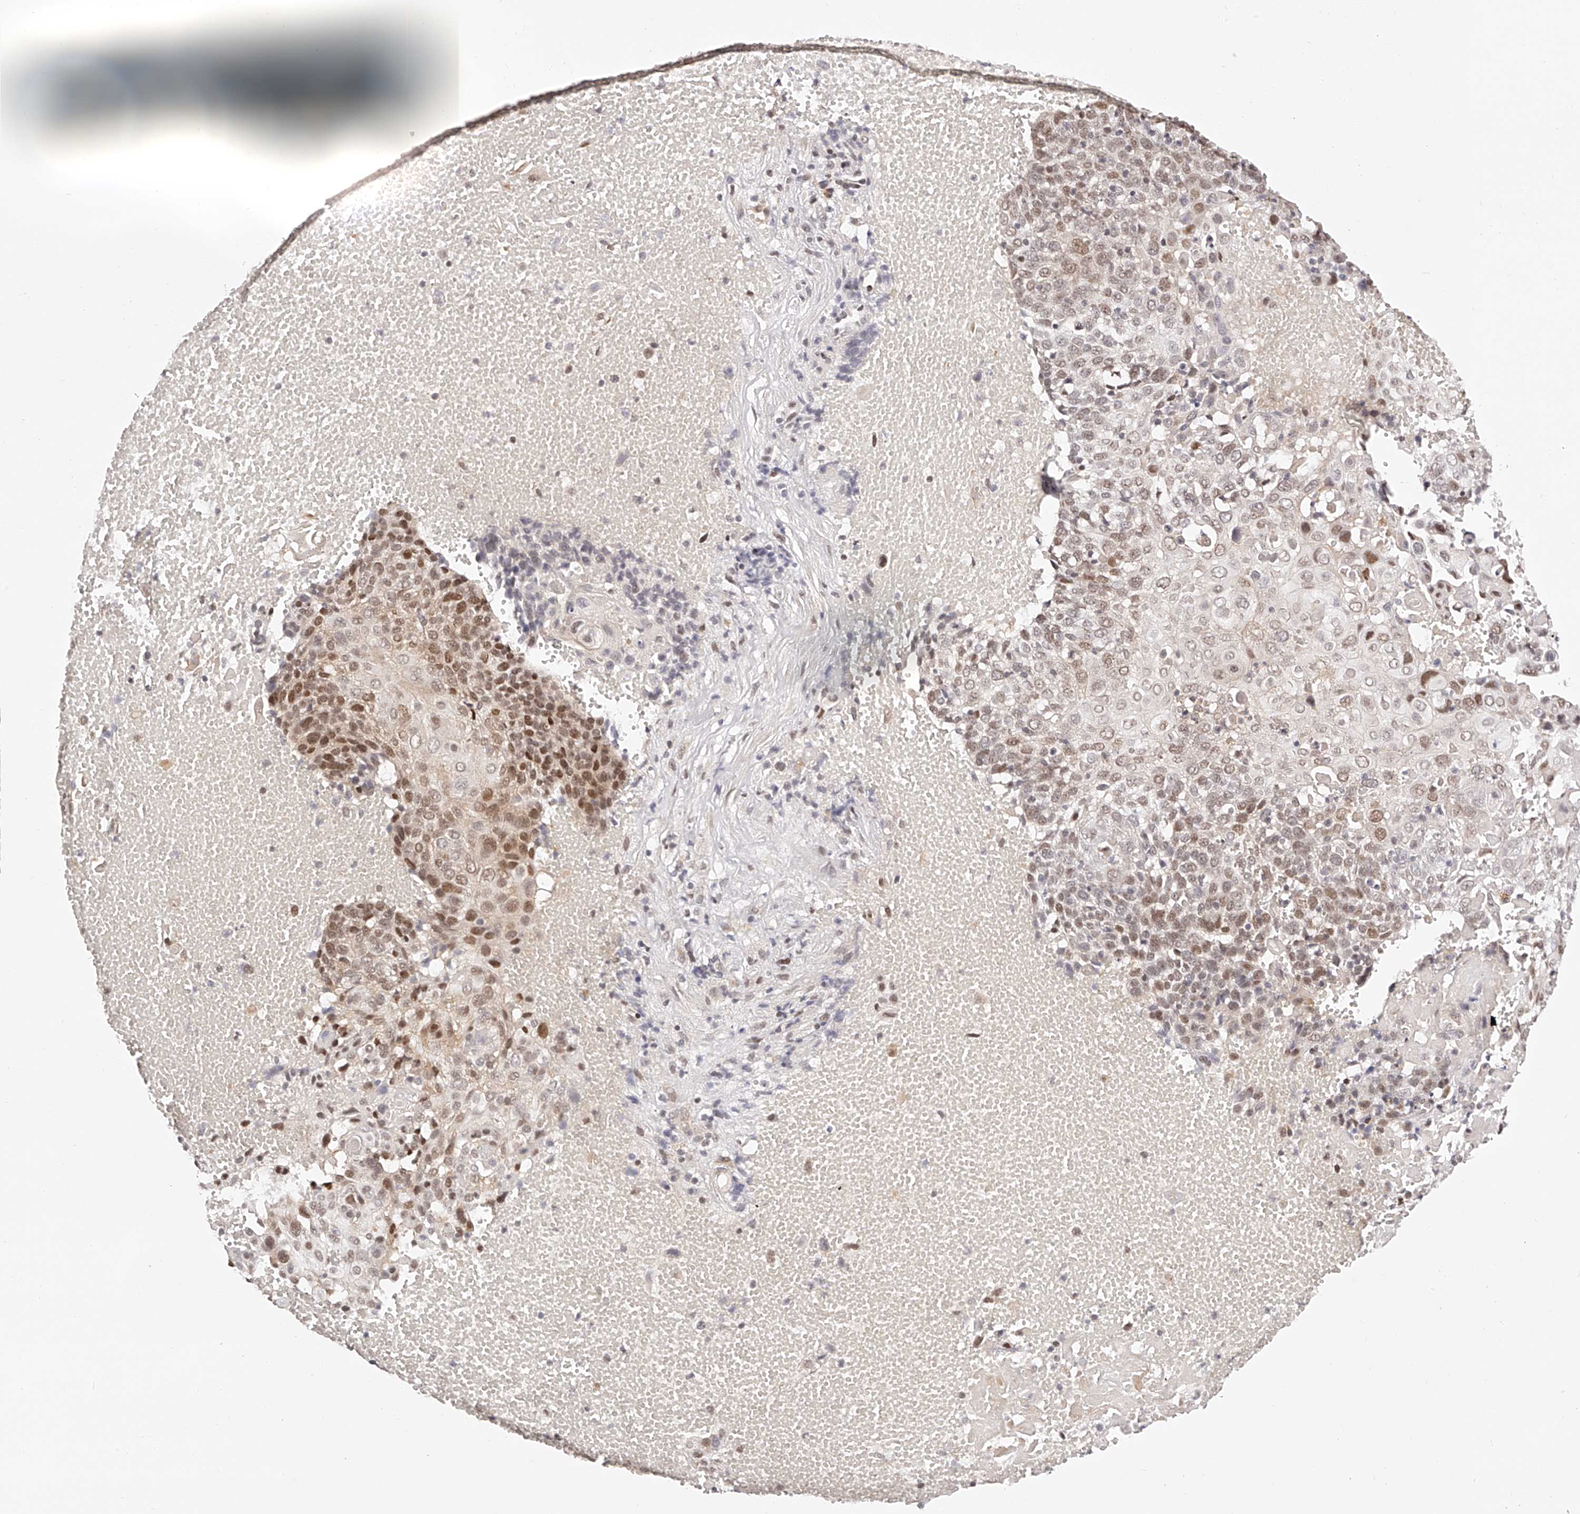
{"staining": {"intensity": "moderate", "quantity": "25%-75%", "location": "cytoplasmic/membranous,nuclear"}, "tissue": "cervical cancer", "cell_type": "Tumor cells", "image_type": "cancer", "snomed": [{"axis": "morphology", "description": "Squamous cell carcinoma, NOS"}, {"axis": "topography", "description": "Cervix"}], "caption": "Immunohistochemical staining of cervical cancer displays medium levels of moderate cytoplasmic/membranous and nuclear protein staining in approximately 25%-75% of tumor cells. The staining was performed using DAB (3,3'-diaminobenzidine) to visualize the protein expression in brown, while the nuclei were stained in blue with hematoxylin (Magnification: 20x).", "gene": "USF3", "patient": {"sex": "female", "age": 74}}